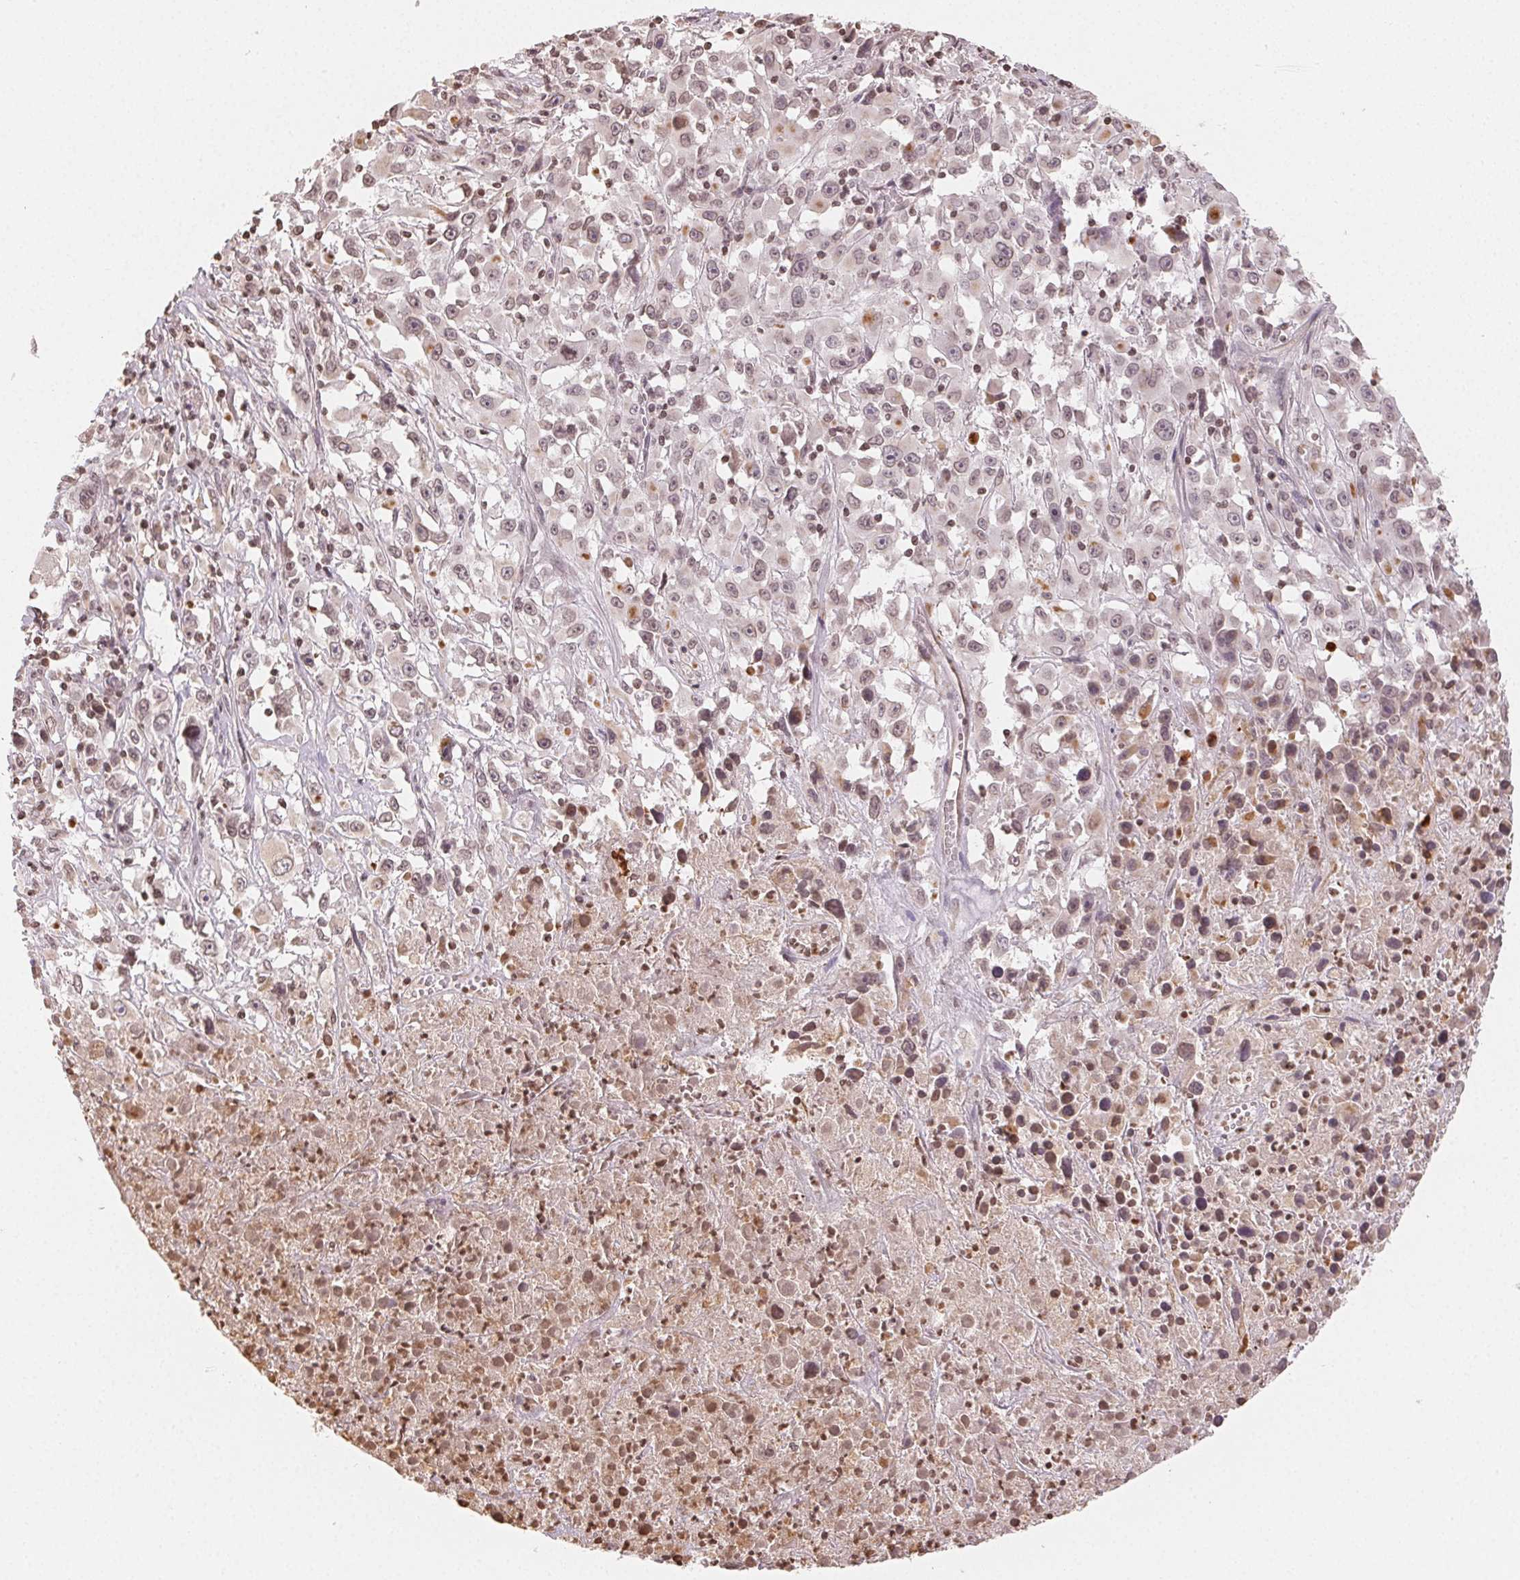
{"staining": {"intensity": "weak", "quantity": "25%-75%", "location": "nuclear"}, "tissue": "melanoma", "cell_type": "Tumor cells", "image_type": "cancer", "snomed": [{"axis": "morphology", "description": "Malignant melanoma, Metastatic site"}, {"axis": "topography", "description": "Soft tissue"}], "caption": "Human malignant melanoma (metastatic site) stained for a protein (brown) shows weak nuclear positive expression in approximately 25%-75% of tumor cells.", "gene": "TBP", "patient": {"sex": "male", "age": 50}}